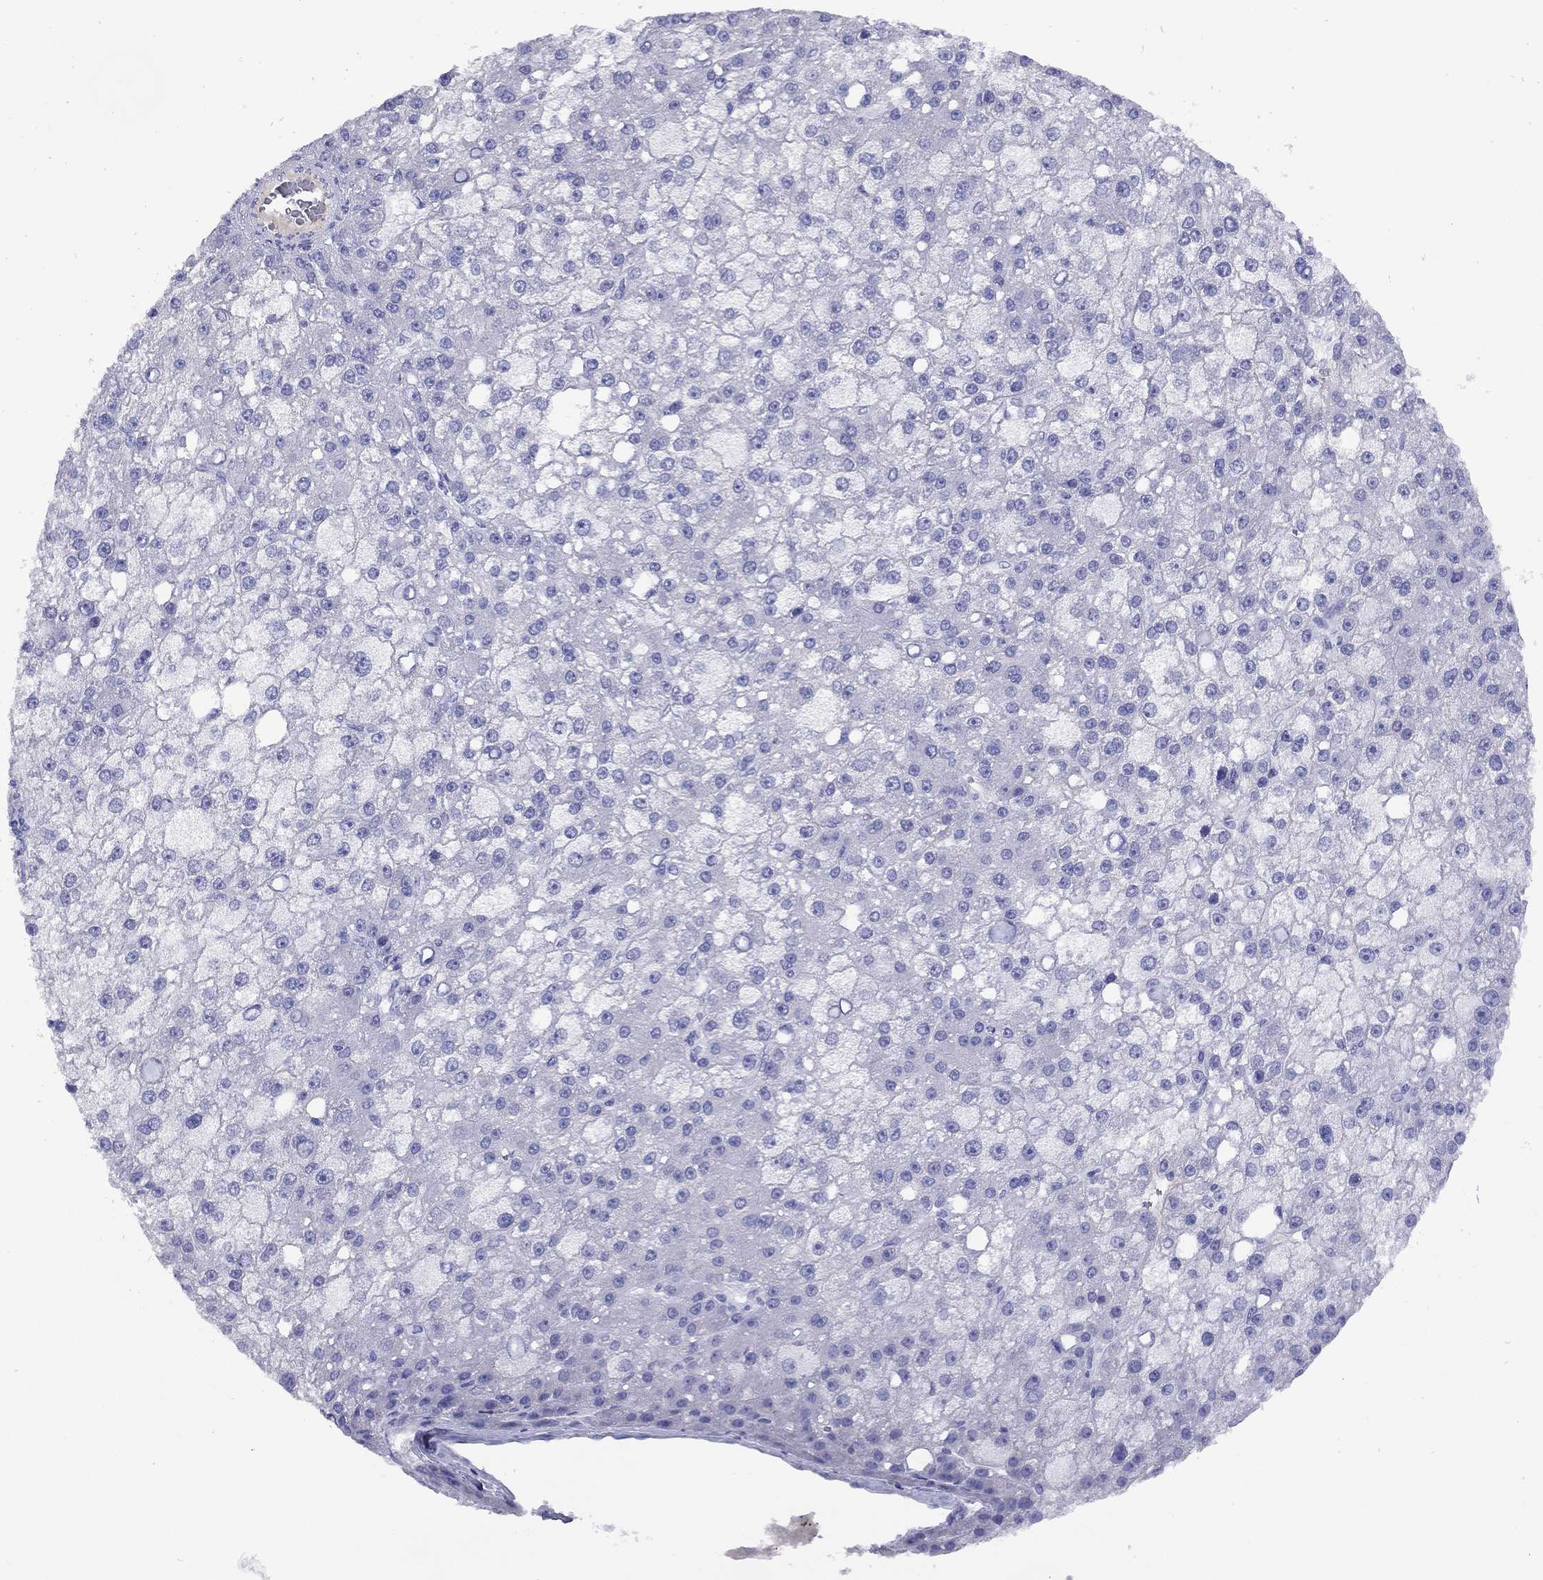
{"staining": {"intensity": "negative", "quantity": "none", "location": "none"}, "tissue": "liver cancer", "cell_type": "Tumor cells", "image_type": "cancer", "snomed": [{"axis": "morphology", "description": "Carcinoma, Hepatocellular, NOS"}, {"axis": "topography", "description": "Liver"}], "caption": "The image exhibits no significant positivity in tumor cells of liver cancer (hepatocellular carcinoma). The staining was performed using DAB (3,3'-diaminobenzidine) to visualize the protein expression in brown, while the nuclei were stained in blue with hematoxylin (Magnification: 20x).", "gene": "CMYA5", "patient": {"sex": "male", "age": 67}}